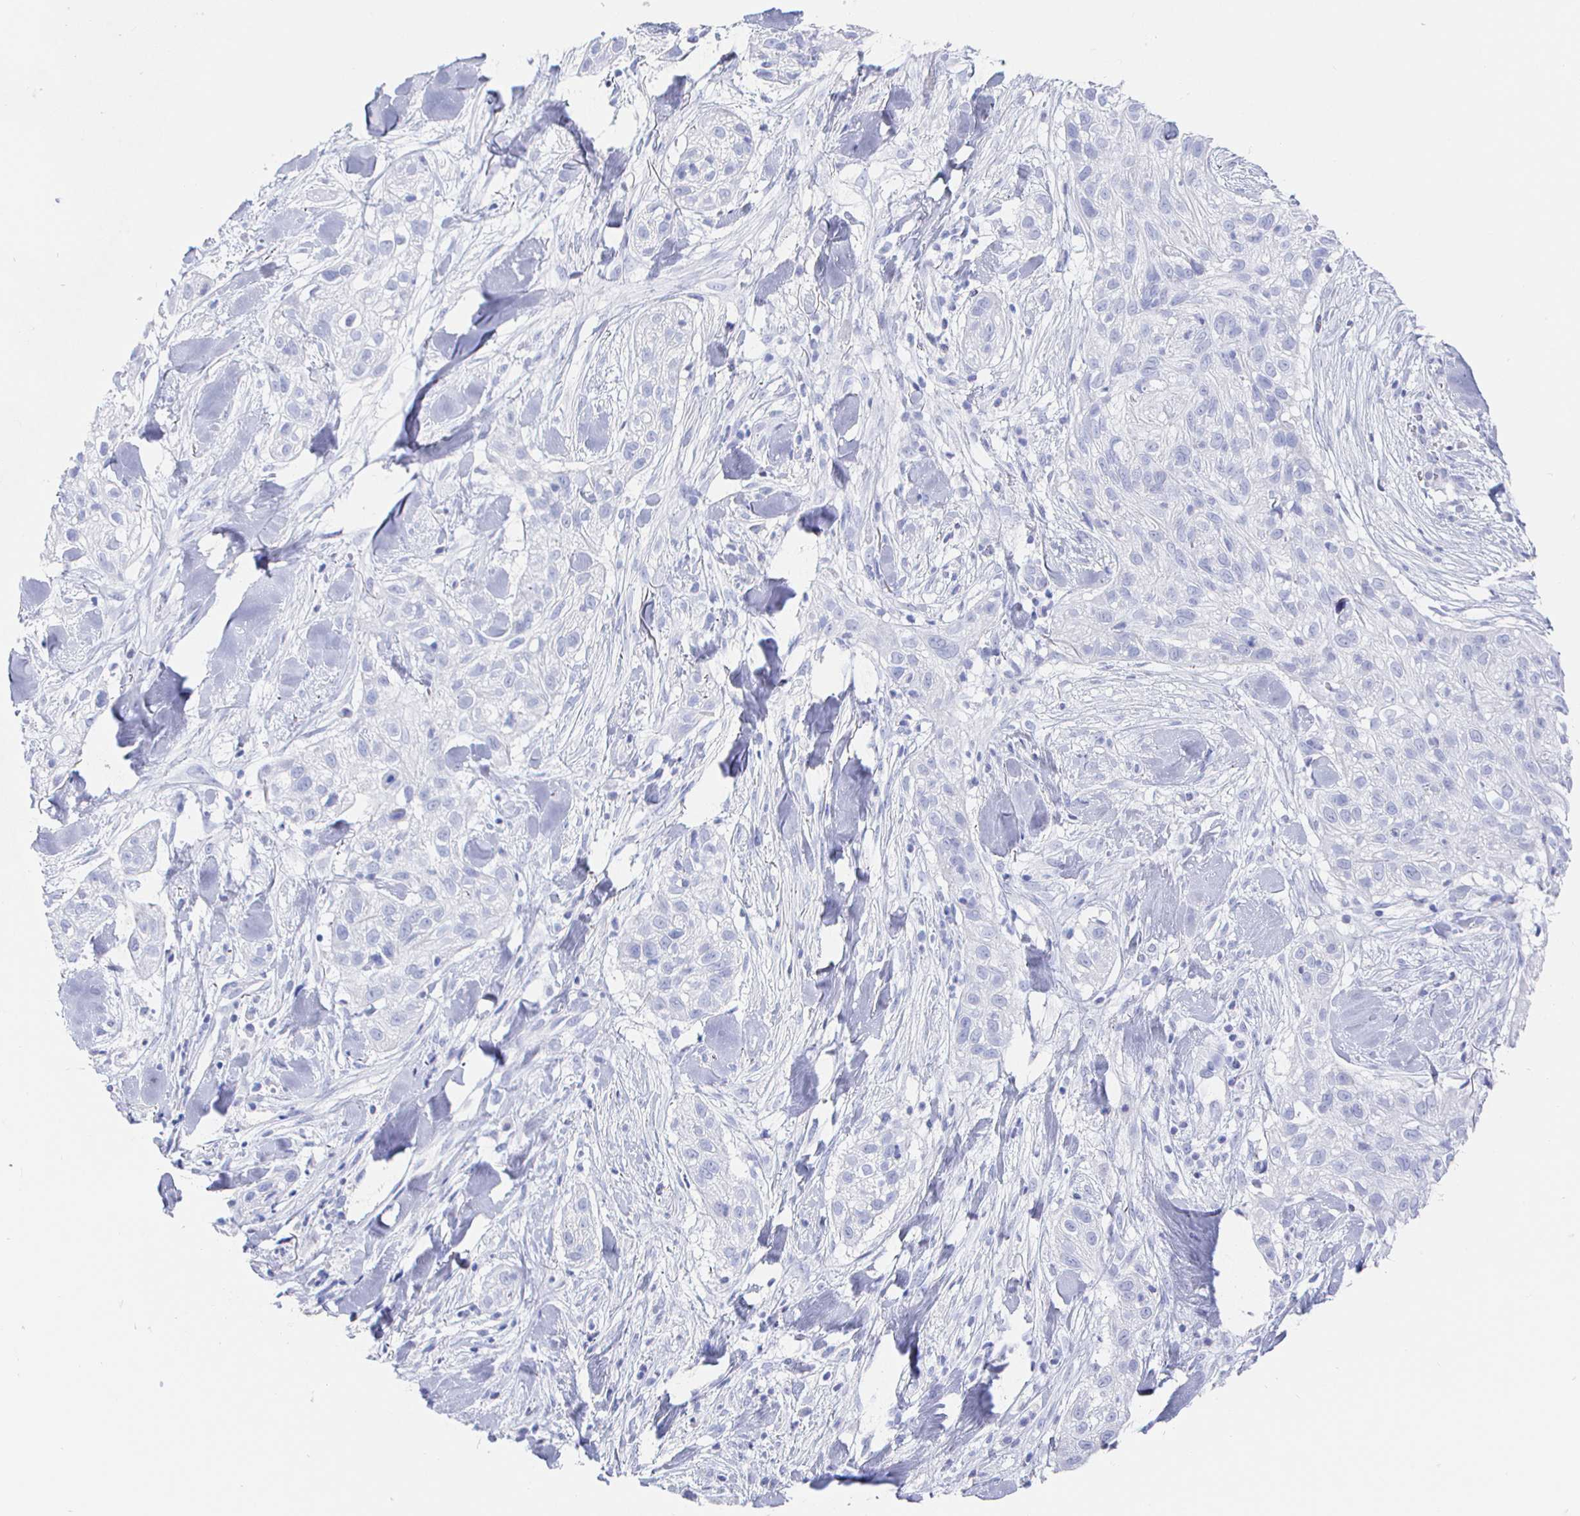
{"staining": {"intensity": "negative", "quantity": "none", "location": "none"}, "tissue": "skin cancer", "cell_type": "Tumor cells", "image_type": "cancer", "snomed": [{"axis": "morphology", "description": "Squamous cell carcinoma, NOS"}, {"axis": "topography", "description": "Skin"}], "caption": "Squamous cell carcinoma (skin) was stained to show a protein in brown. There is no significant expression in tumor cells.", "gene": "CLCA1", "patient": {"sex": "male", "age": 82}}